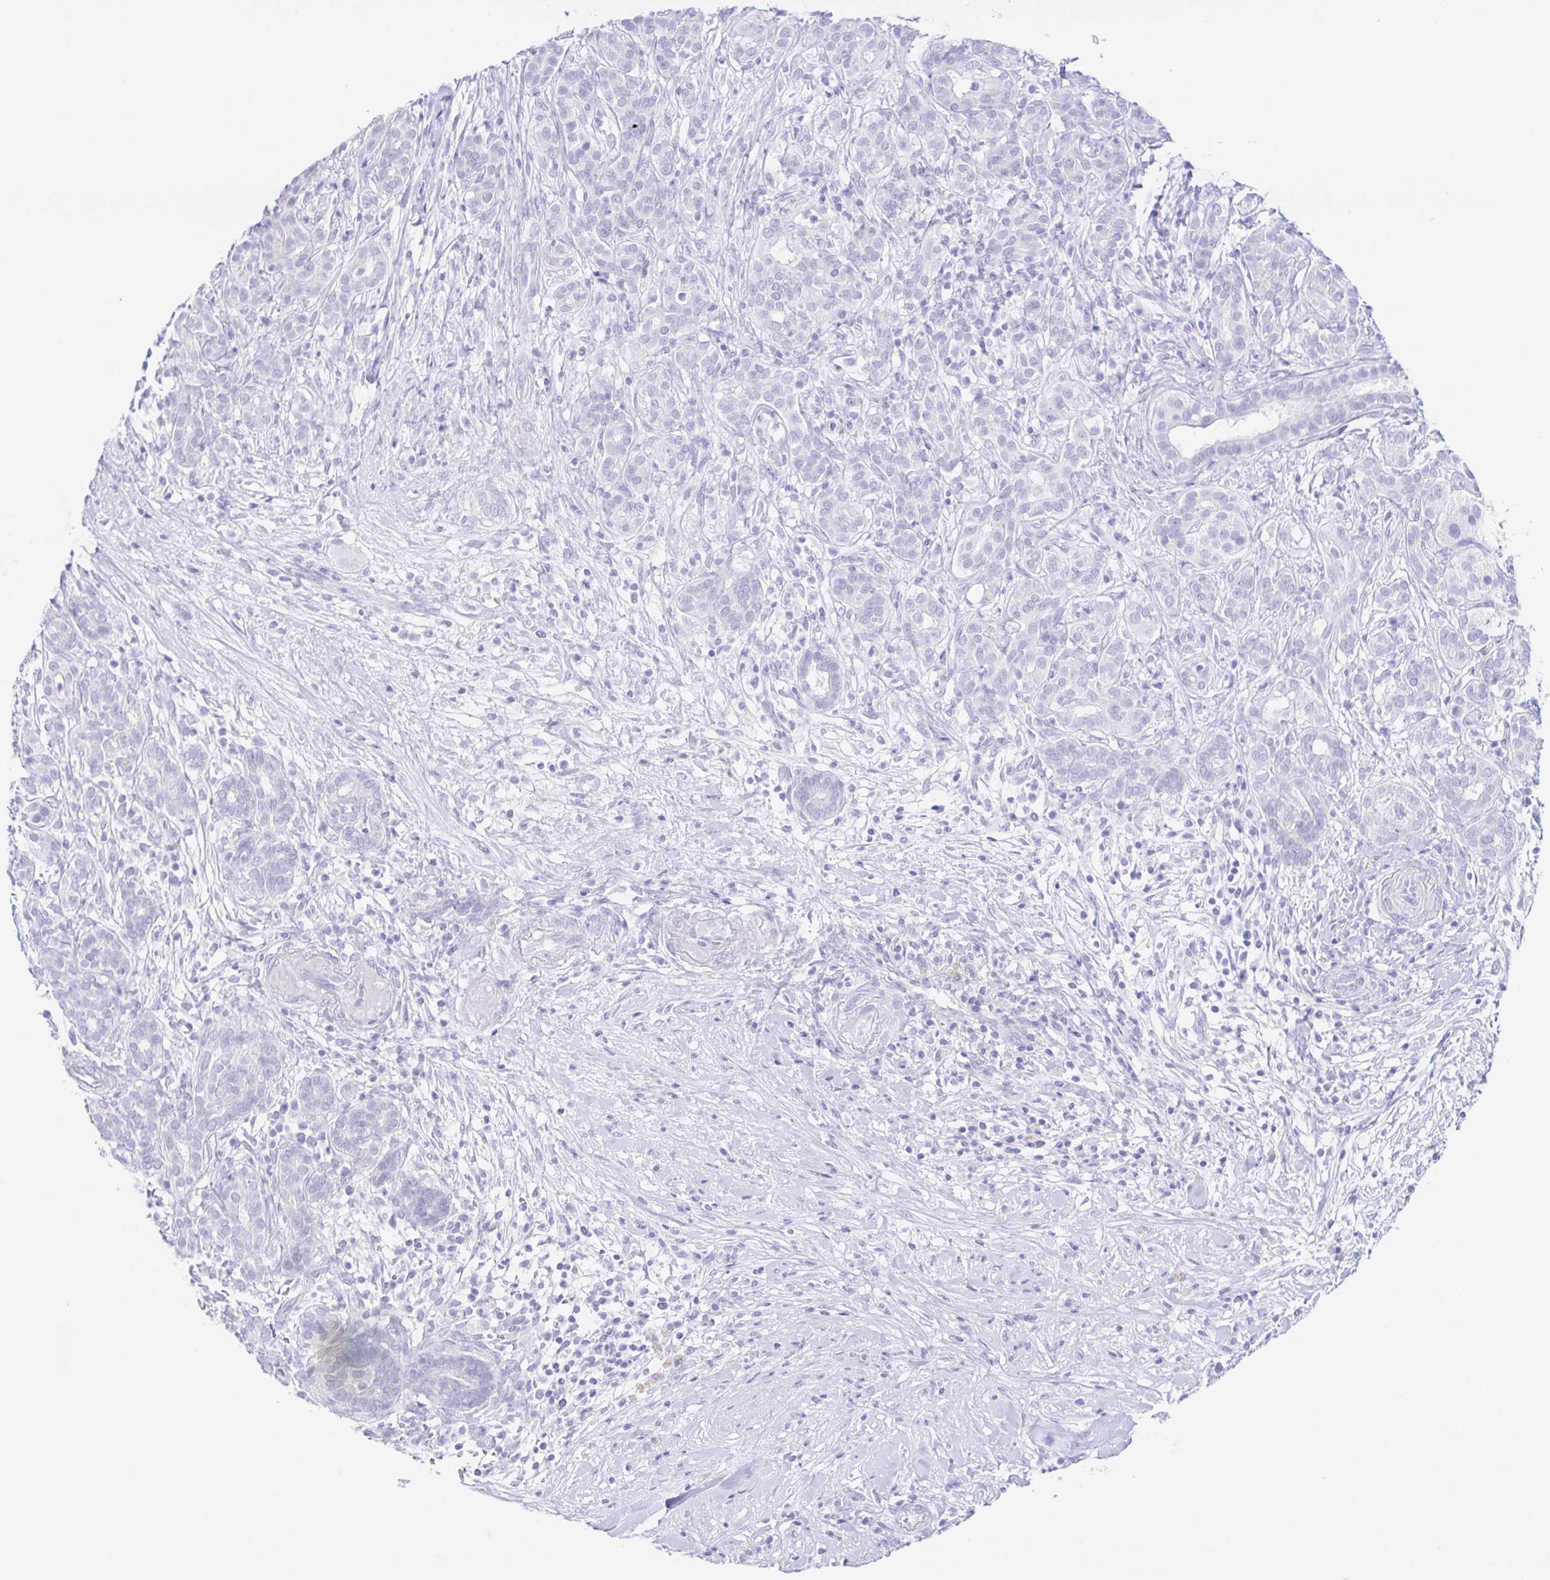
{"staining": {"intensity": "negative", "quantity": "none", "location": "none"}, "tissue": "pancreatic cancer", "cell_type": "Tumor cells", "image_type": "cancer", "snomed": [{"axis": "morphology", "description": "Adenocarcinoma, NOS"}, {"axis": "topography", "description": "Pancreas"}], "caption": "This is an immunohistochemistry (IHC) micrograph of human pancreatic cancer. There is no positivity in tumor cells.", "gene": "PAX8", "patient": {"sex": "male", "age": 44}}